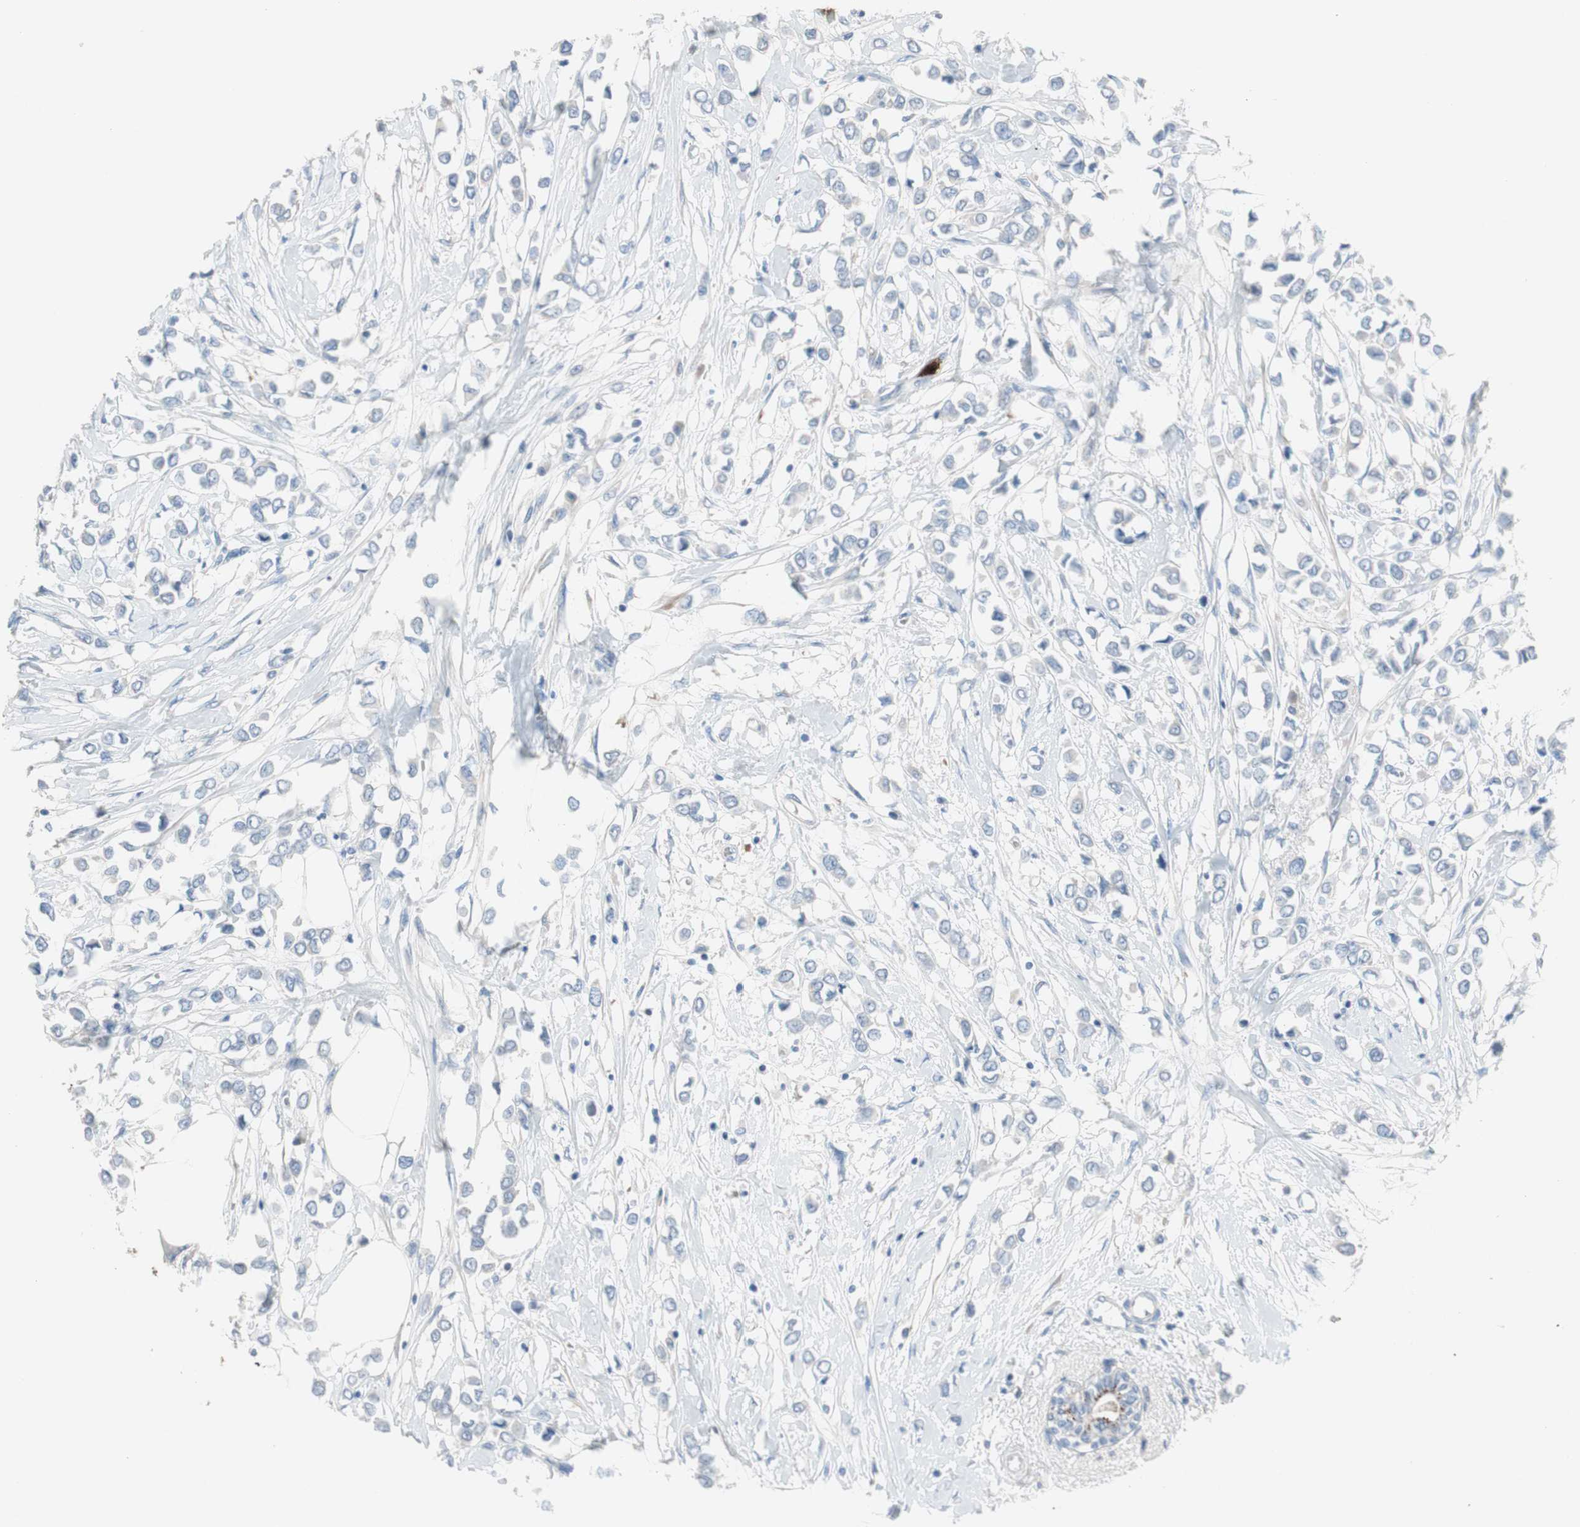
{"staining": {"intensity": "negative", "quantity": "none", "location": "none"}, "tissue": "breast cancer", "cell_type": "Tumor cells", "image_type": "cancer", "snomed": [{"axis": "morphology", "description": "Lobular carcinoma"}, {"axis": "topography", "description": "Breast"}], "caption": "High magnification brightfield microscopy of breast lobular carcinoma stained with DAB (brown) and counterstained with hematoxylin (blue): tumor cells show no significant staining.", "gene": "CLEC4D", "patient": {"sex": "female", "age": 51}}